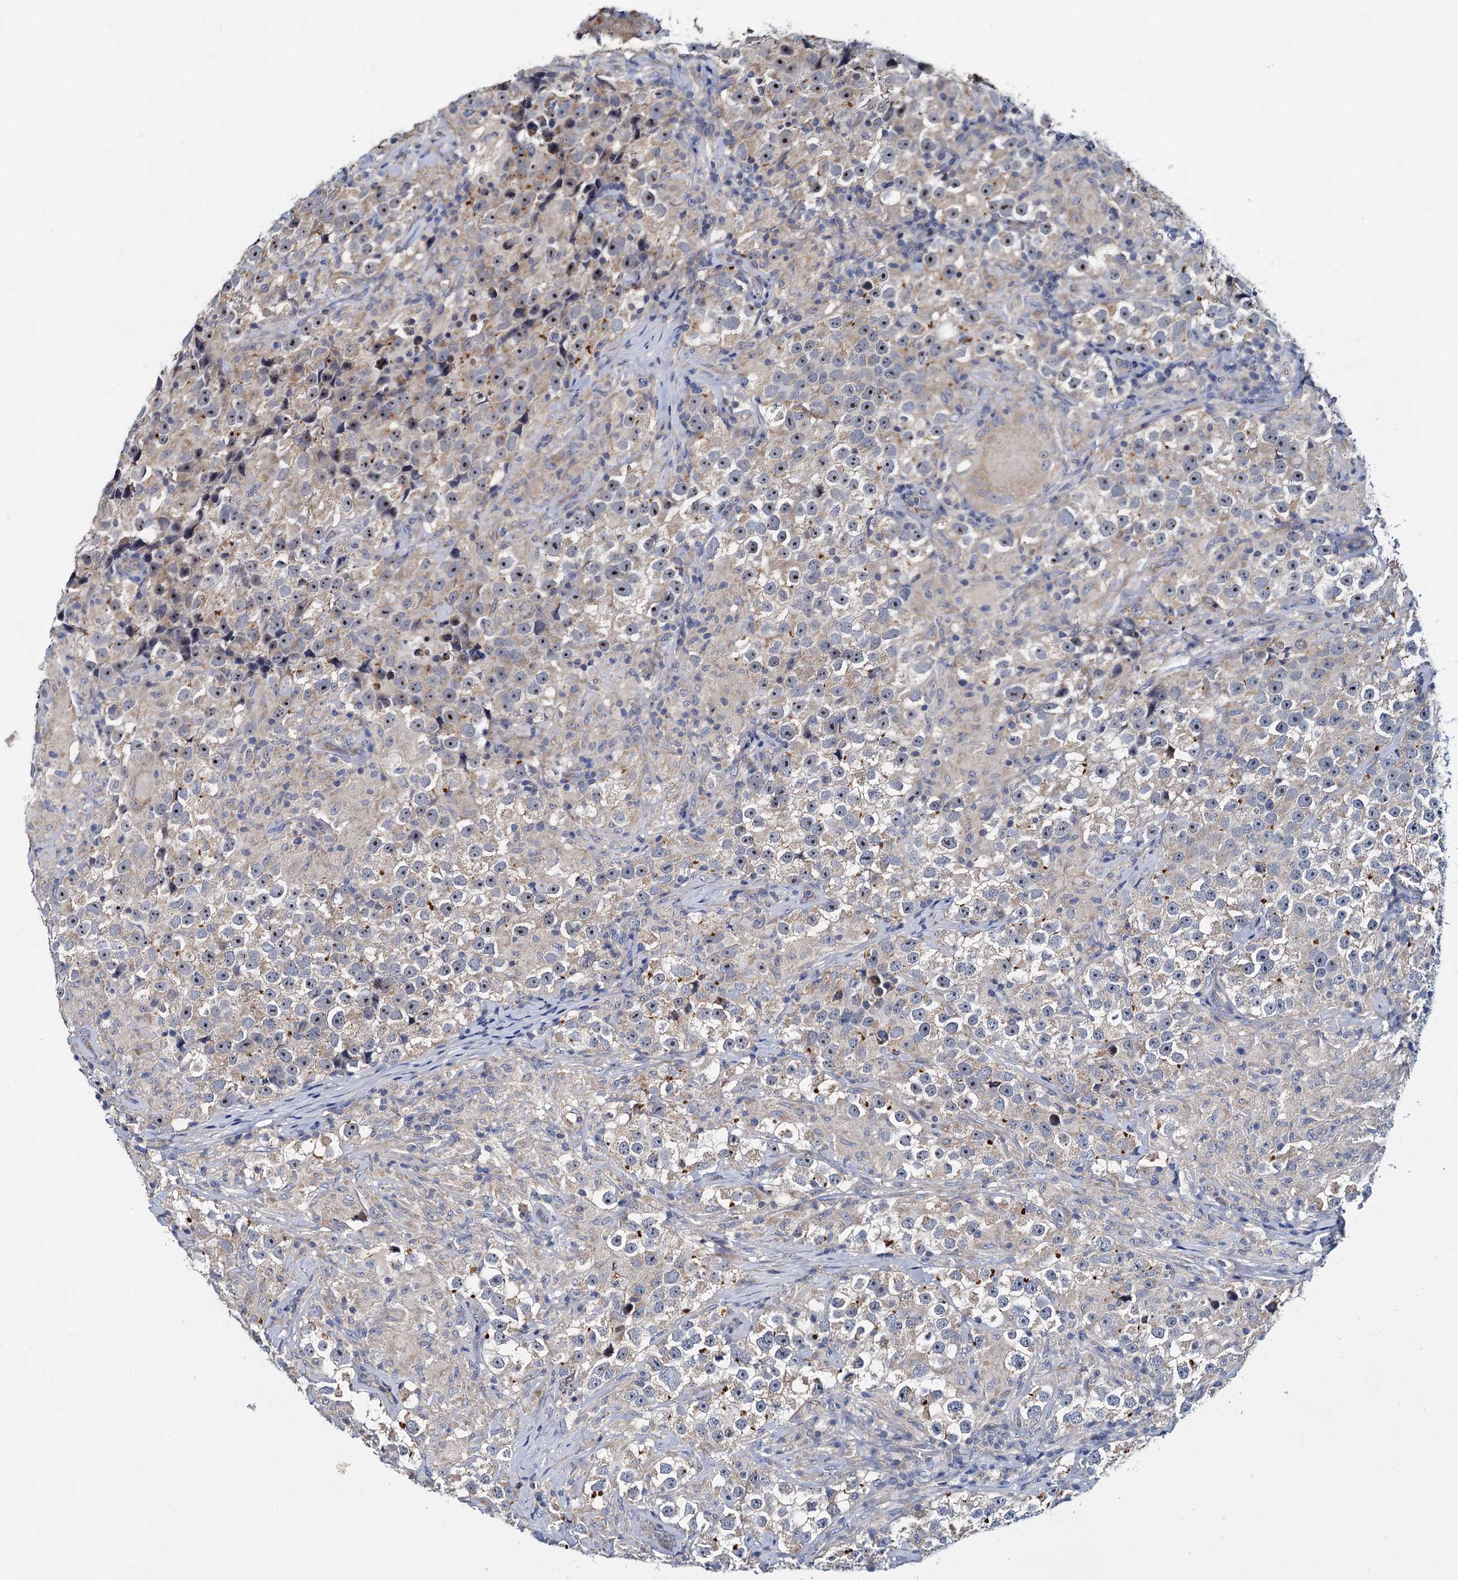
{"staining": {"intensity": "moderate", "quantity": "25%-75%", "location": "cytoplasmic/membranous,nuclear"}, "tissue": "testis cancer", "cell_type": "Tumor cells", "image_type": "cancer", "snomed": [{"axis": "morphology", "description": "Seminoma, NOS"}, {"axis": "topography", "description": "Testis"}], "caption": "Immunohistochemical staining of testis cancer displays medium levels of moderate cytoplasmic/membranous and nuclear protein positivity in about 25%-75% of tumor cells.", "gene": "CEP295", "patient": {"sex": "male", "age": 46}}